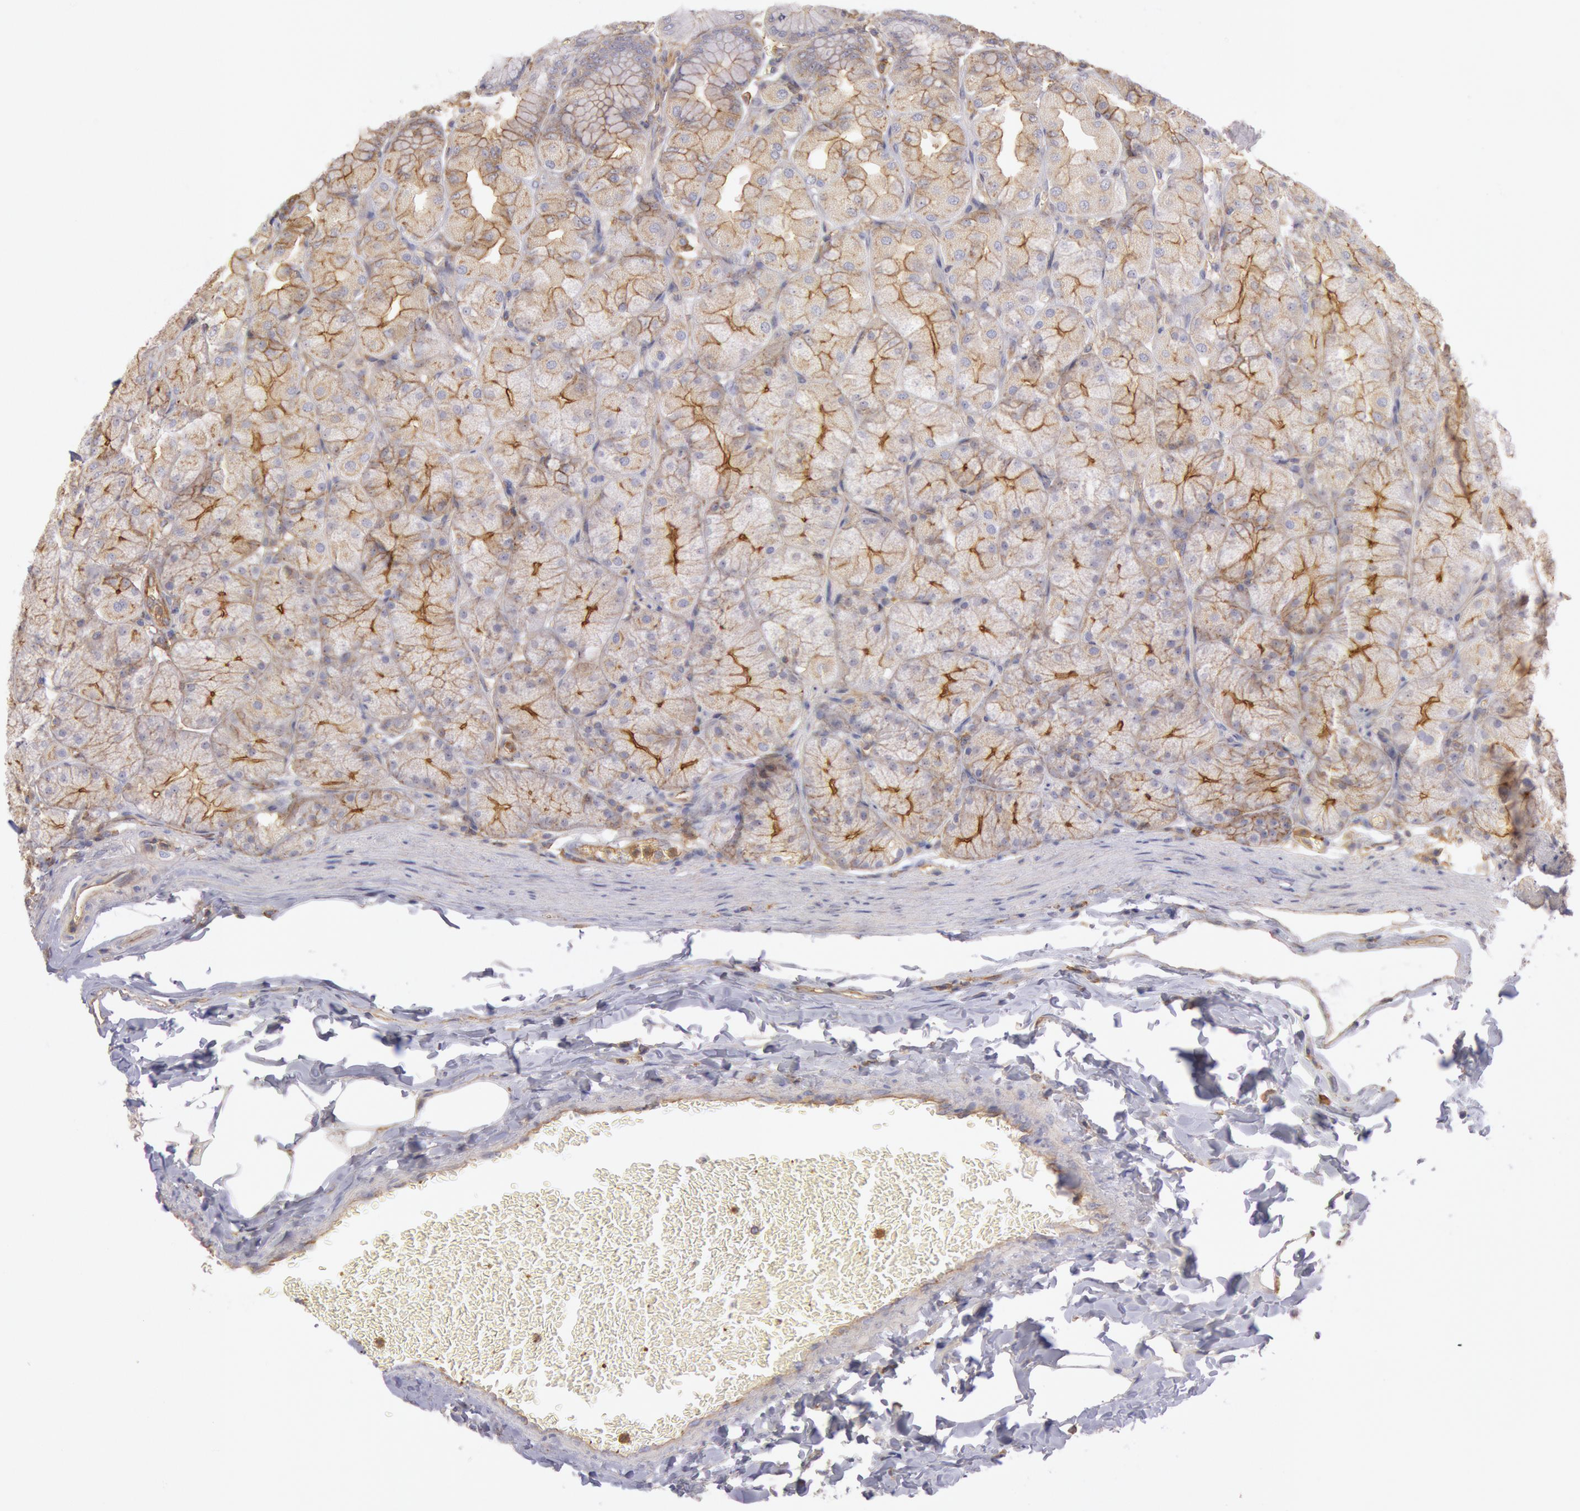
{"staining": {"intensity": "weak", "quantity": ">75%", "location": "cytoplasmic/membranous"}, "tissue": "stomach", "cell_type": "Glandular cells", "image_type": "normal", "snomed": [{"axis": "morphology", "description": "Normal tissue, NOS"}, {"axis": "topography", "description": "Stomach, upper"}], "caption": "Immunohistochemistry (DAB (3,3'-diaminobenzidine)) staining of unremarkable stomach displays weak cytoplasmic/membranous protein positivity in about >75% of glandular cells. Nuclei are stained in blue.", "gene": "SNAP23", "patient": {"sex": "female", "age": 56}}